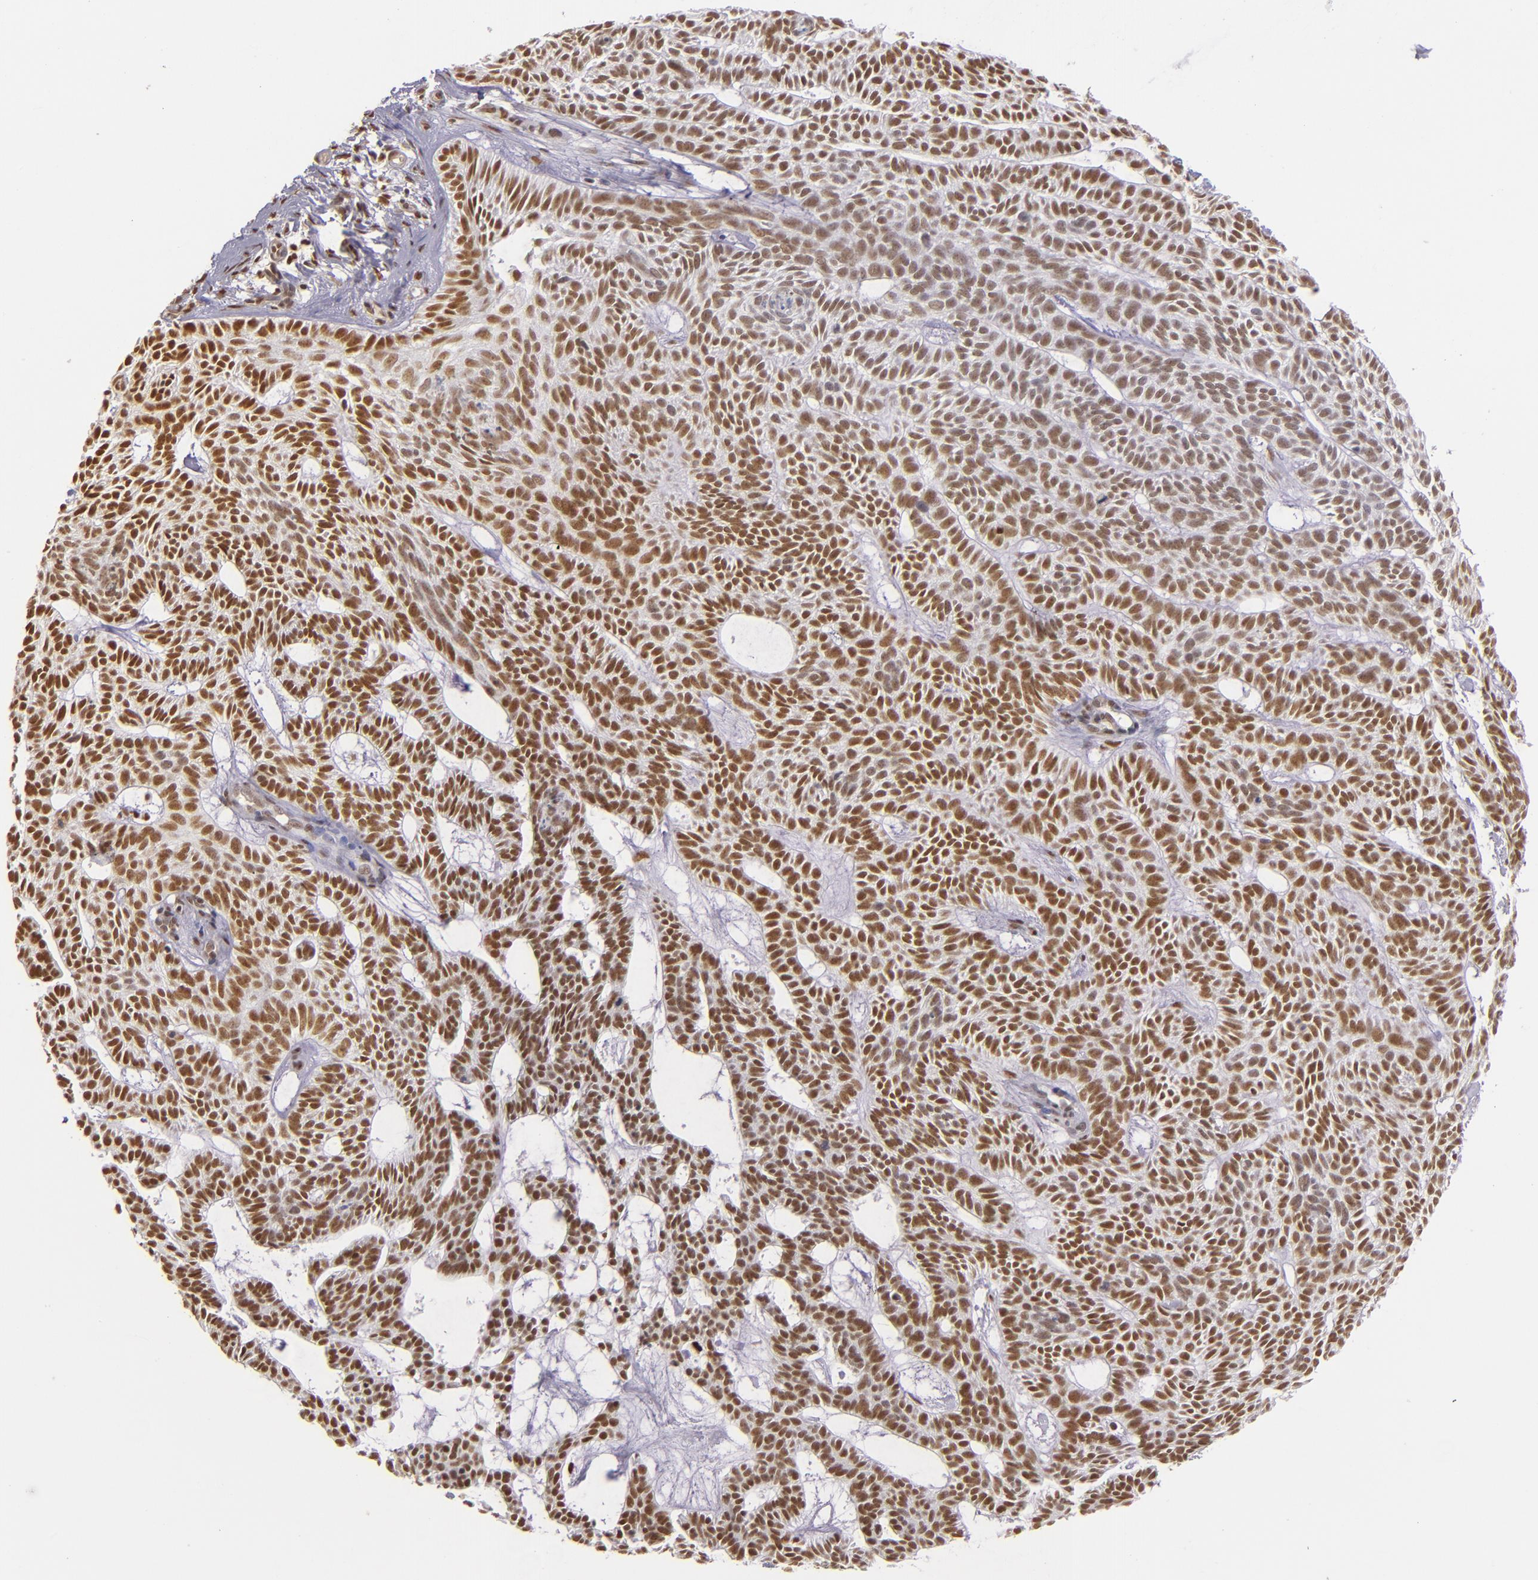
{"staining": {"intensity": "moderate", "quantity": ">75%", "location": "nuclear"}, "tissue": "skin cancer", "cell_type": "Tumor cells", "image_type": "cancer", "snomed": [{"axis": "morphology", "description": "Basal cell carcinoma"}, {"axis": "topography", "description": "Skin"}], "caption": "High-power microscopy captured an IHC histopathology image of skin cancer, revealing moderate nuclear expression in about >75% of tumor cells.", "gene": "NCOR2", "patient": {"sex": "male", "age": 75}}